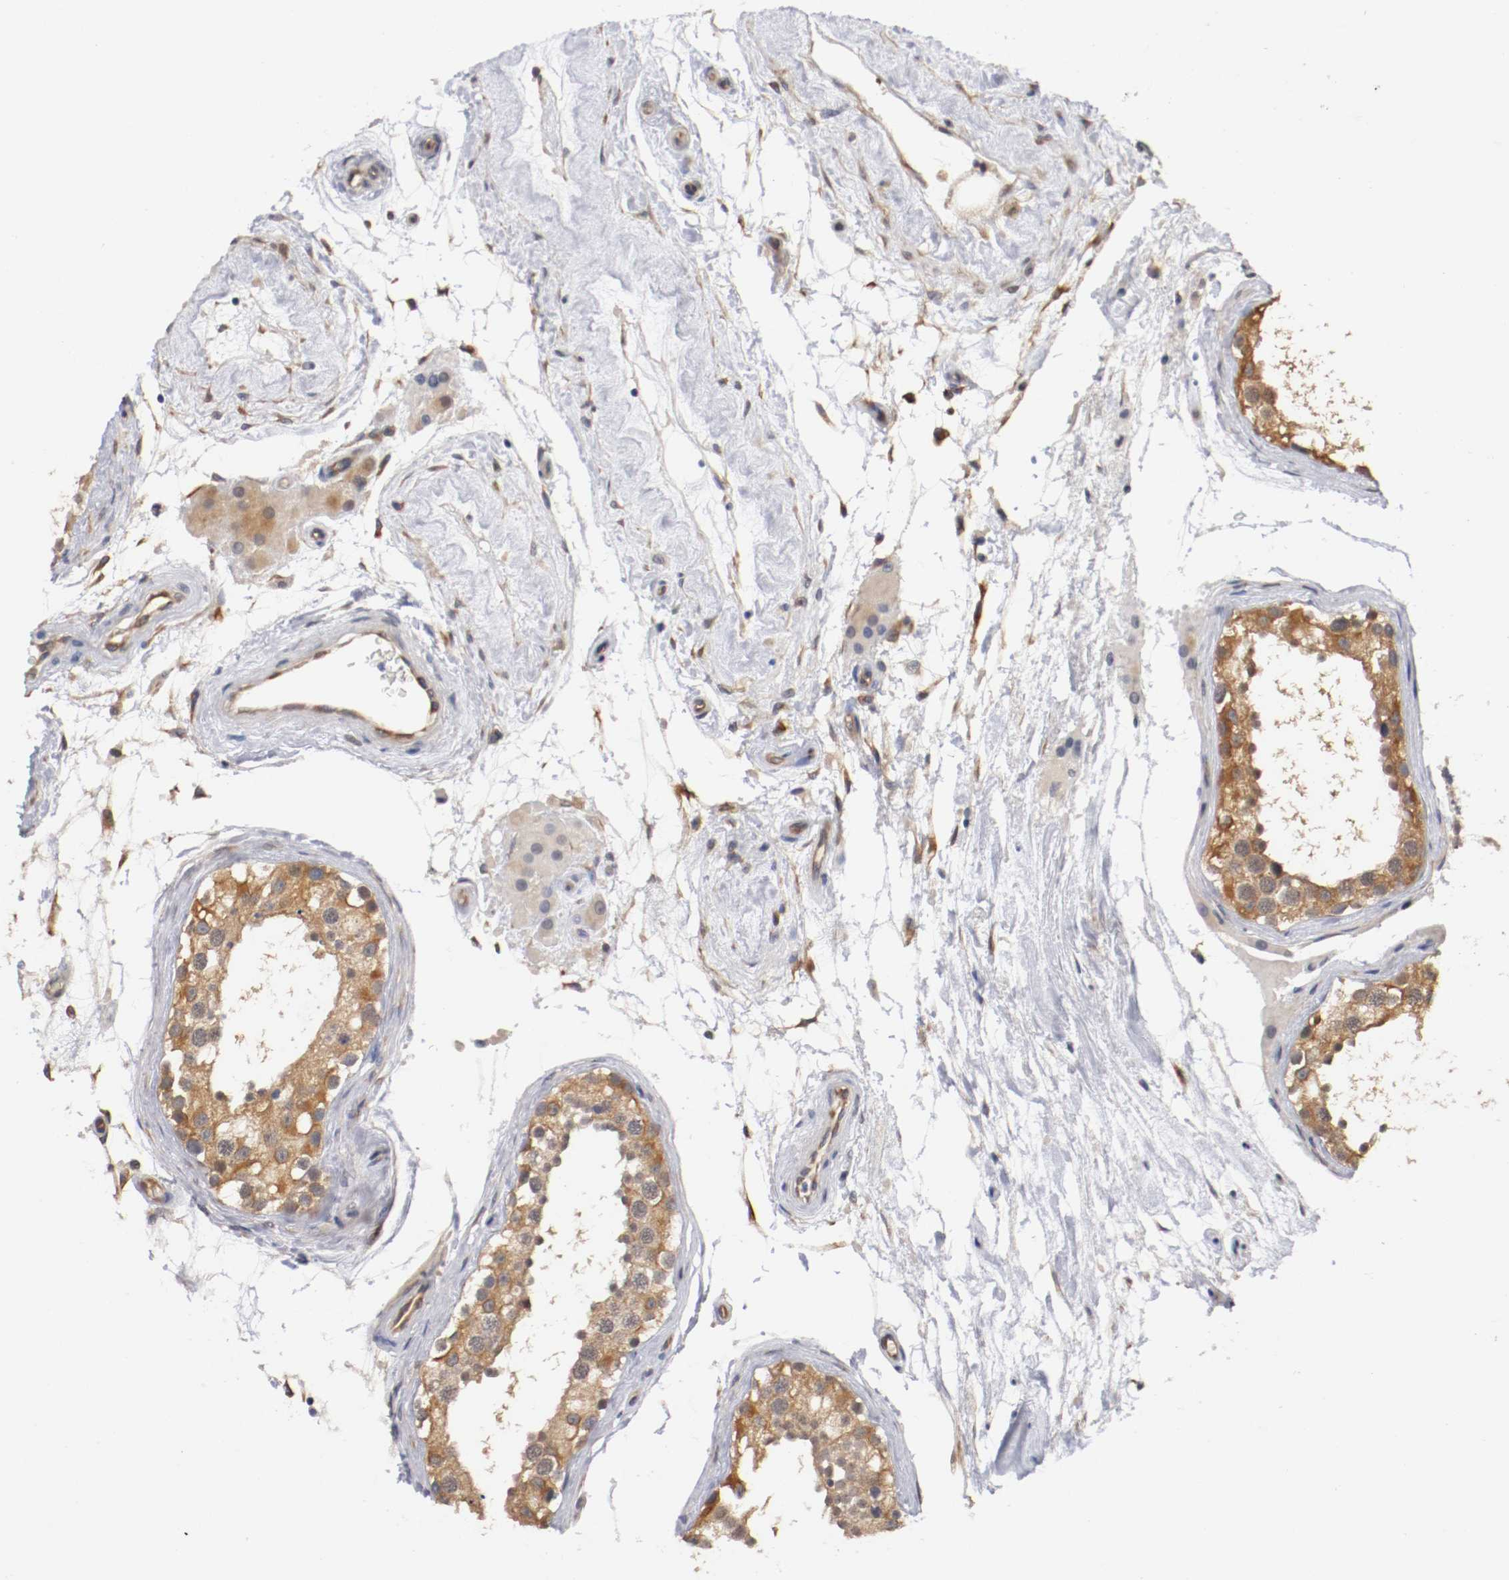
{"staining": {"intensity": "moderate", "quantity": ">75%", "location": "cytoplasmic/membranous"}, "tissue": "testis", "cell_type": "Cells in seminiferous ducts", "image_type": "normal", "snomed": [{"axis": "morphology", "description": "Normal tissue, NOS"}, {"axis": "topography", "description": "Testis"}], "caption": "Protein expression analysis of normal testis displays moderate cytoplasmic/membranous expression in approximately >75% of cells in seminiferous ducts.", "gene": "RBM23", "patient": {"sex": "male", "age": 68}}